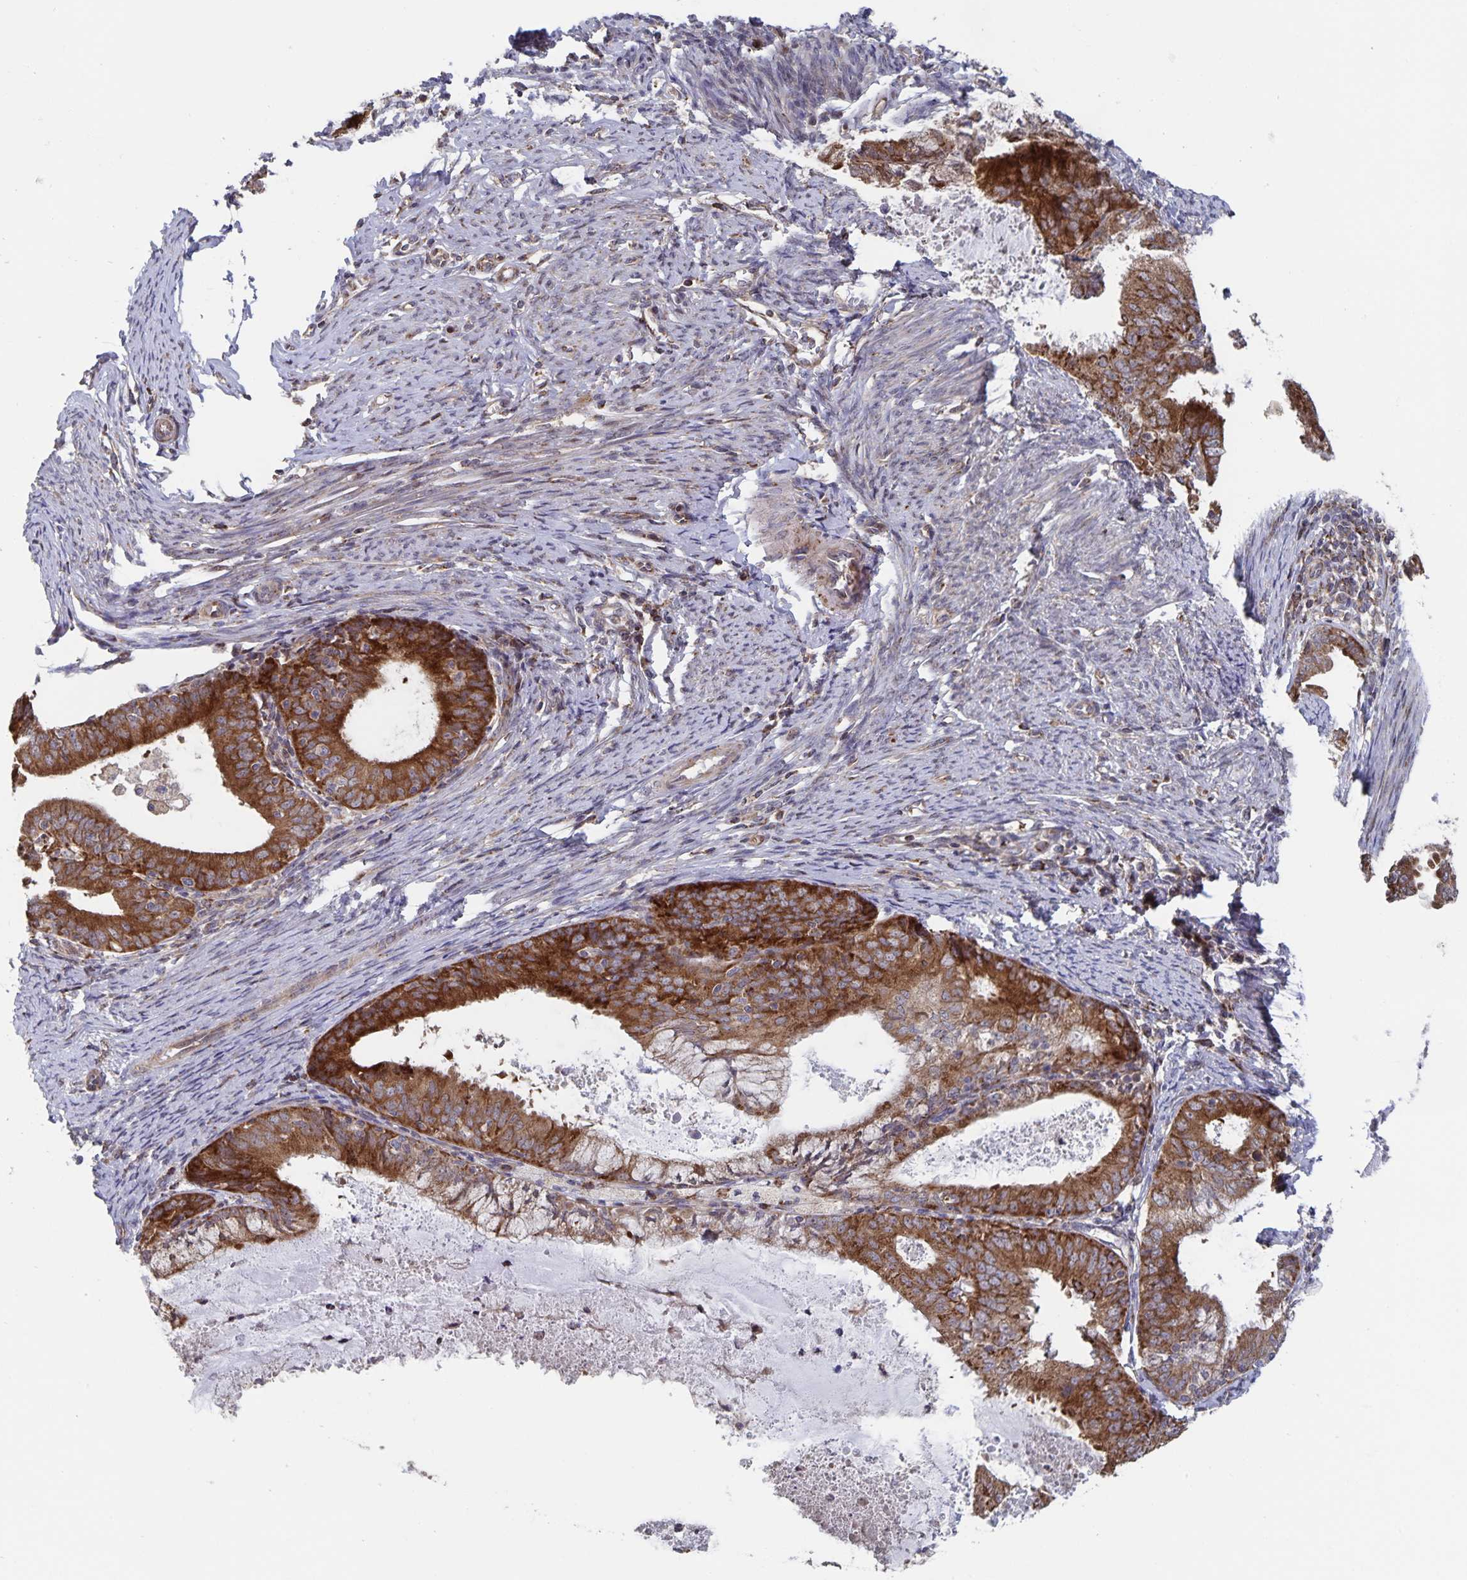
{"staining": {"intensity": "strong", "quantity": ">75%", "location": "cytoplasmic/membranous"}, "tissue": "endometrial cancer", "cell_type": "Tumor cells", "image_type": "cancer", "snomed": [{"axis": "morphology", "description": "Adenocarcinoma, NOS"}, {"axis": "topography", "description": "Endometrium"}], "caption": "The image reveals staining of endometrial adenocarcinoma, revealing strong cytoplasmic/membranous protein positivity (brown color) within tumor cells.", "gene": "ACACA", "patient": {"sex": "female", "age": 57}}